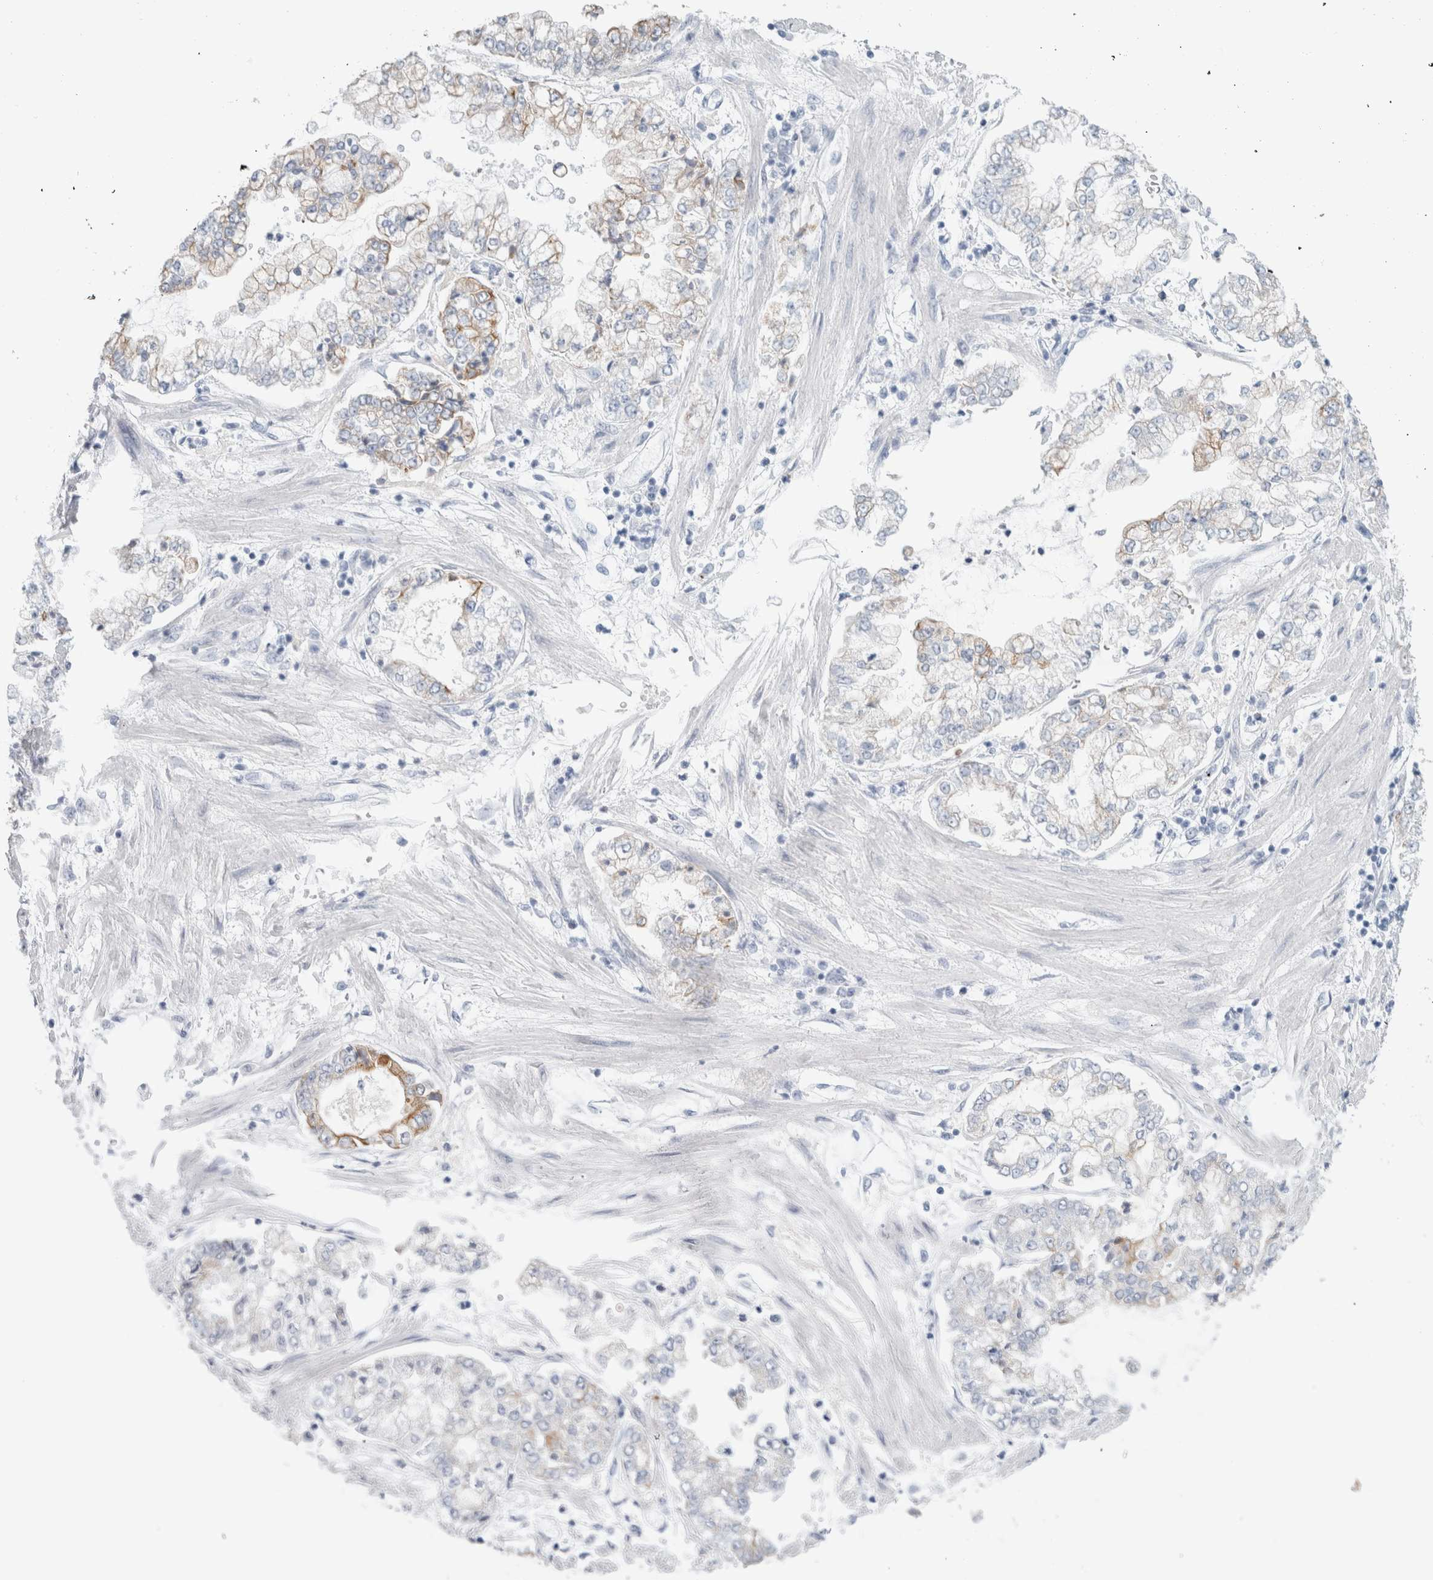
{"staining": {"intensity": "weak", "quantity": "<25%", "location": "cytoplasmic/membranous"}, "tissue": "stomach cancer", "cell_type": "Tumor cells", "image_type": "cancer", "snomed": [{"axis": "morphology", "description": "Adenocarcinoma, NOS"}, {"axis": "topography", "description": "Stomach"}], "caption": "Histopathology image shows no protein positivity in tumor cells of adenocarcinoma (stomach) tissue.", "gene": "RPH3AL", "patient": {"sex": "male", "age": 76}}